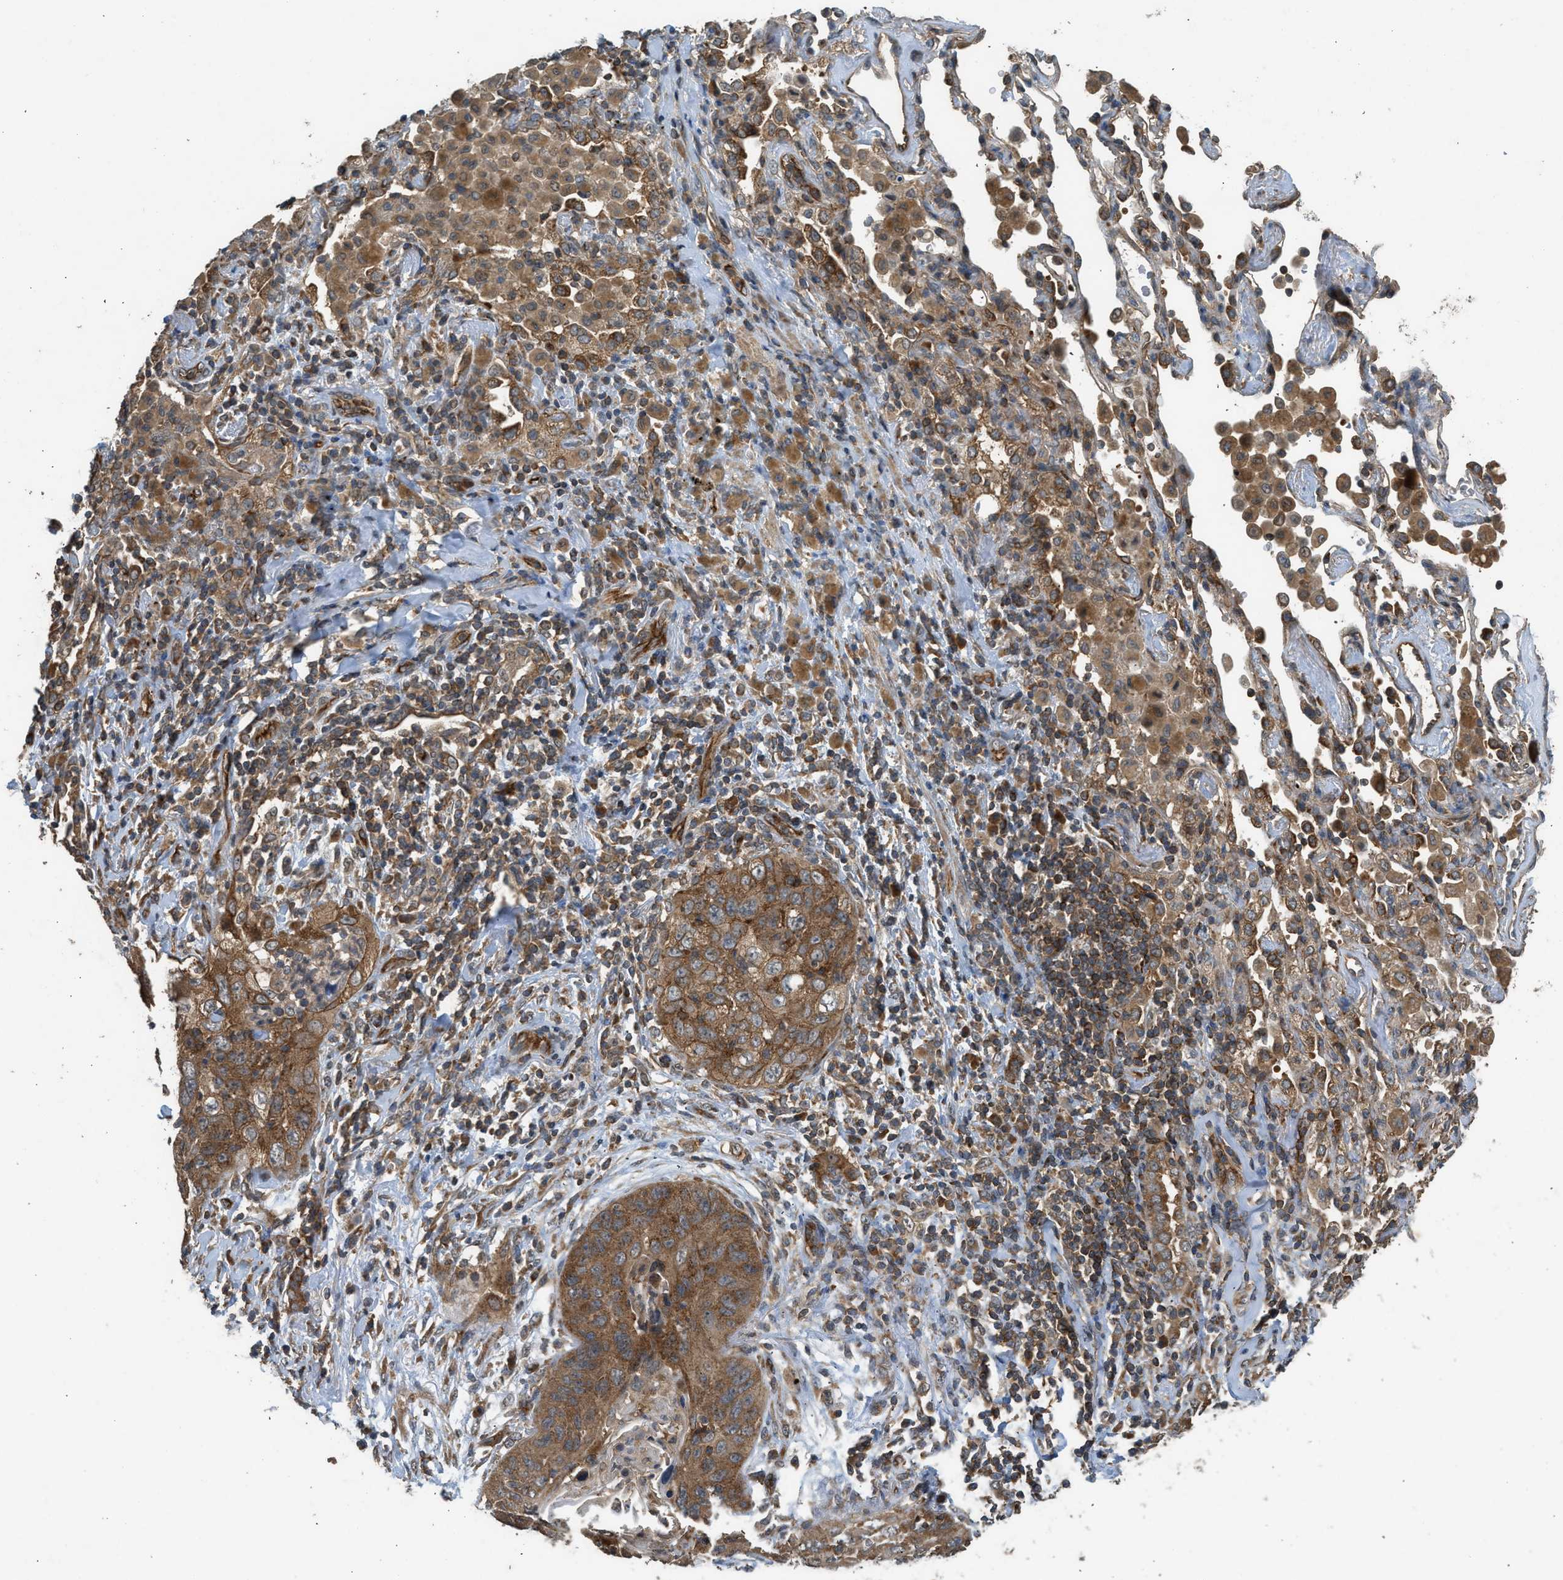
{"staining": {"intensity": "moderate", "quantity": ">75%", "location": "cytoplasmic/membranous"}, "tissue": "lung cancer", "cell_type": "Tumor cells", "image_type": "cancer", "snomed": [{"axis": "morphology", "description": "Squamous cell carcinoma, NOS"}, {"axis": "topography", "description": "Lung"}], "caption": "Human squamous cell carcinoma (lung) stained with a brown dye demonstrates moderate cytoplasmic/membranous positive staining in approximately >75% of tumor cells.", "gene": "HIP1R", "patient": {"sex": "female", "age": 67}}